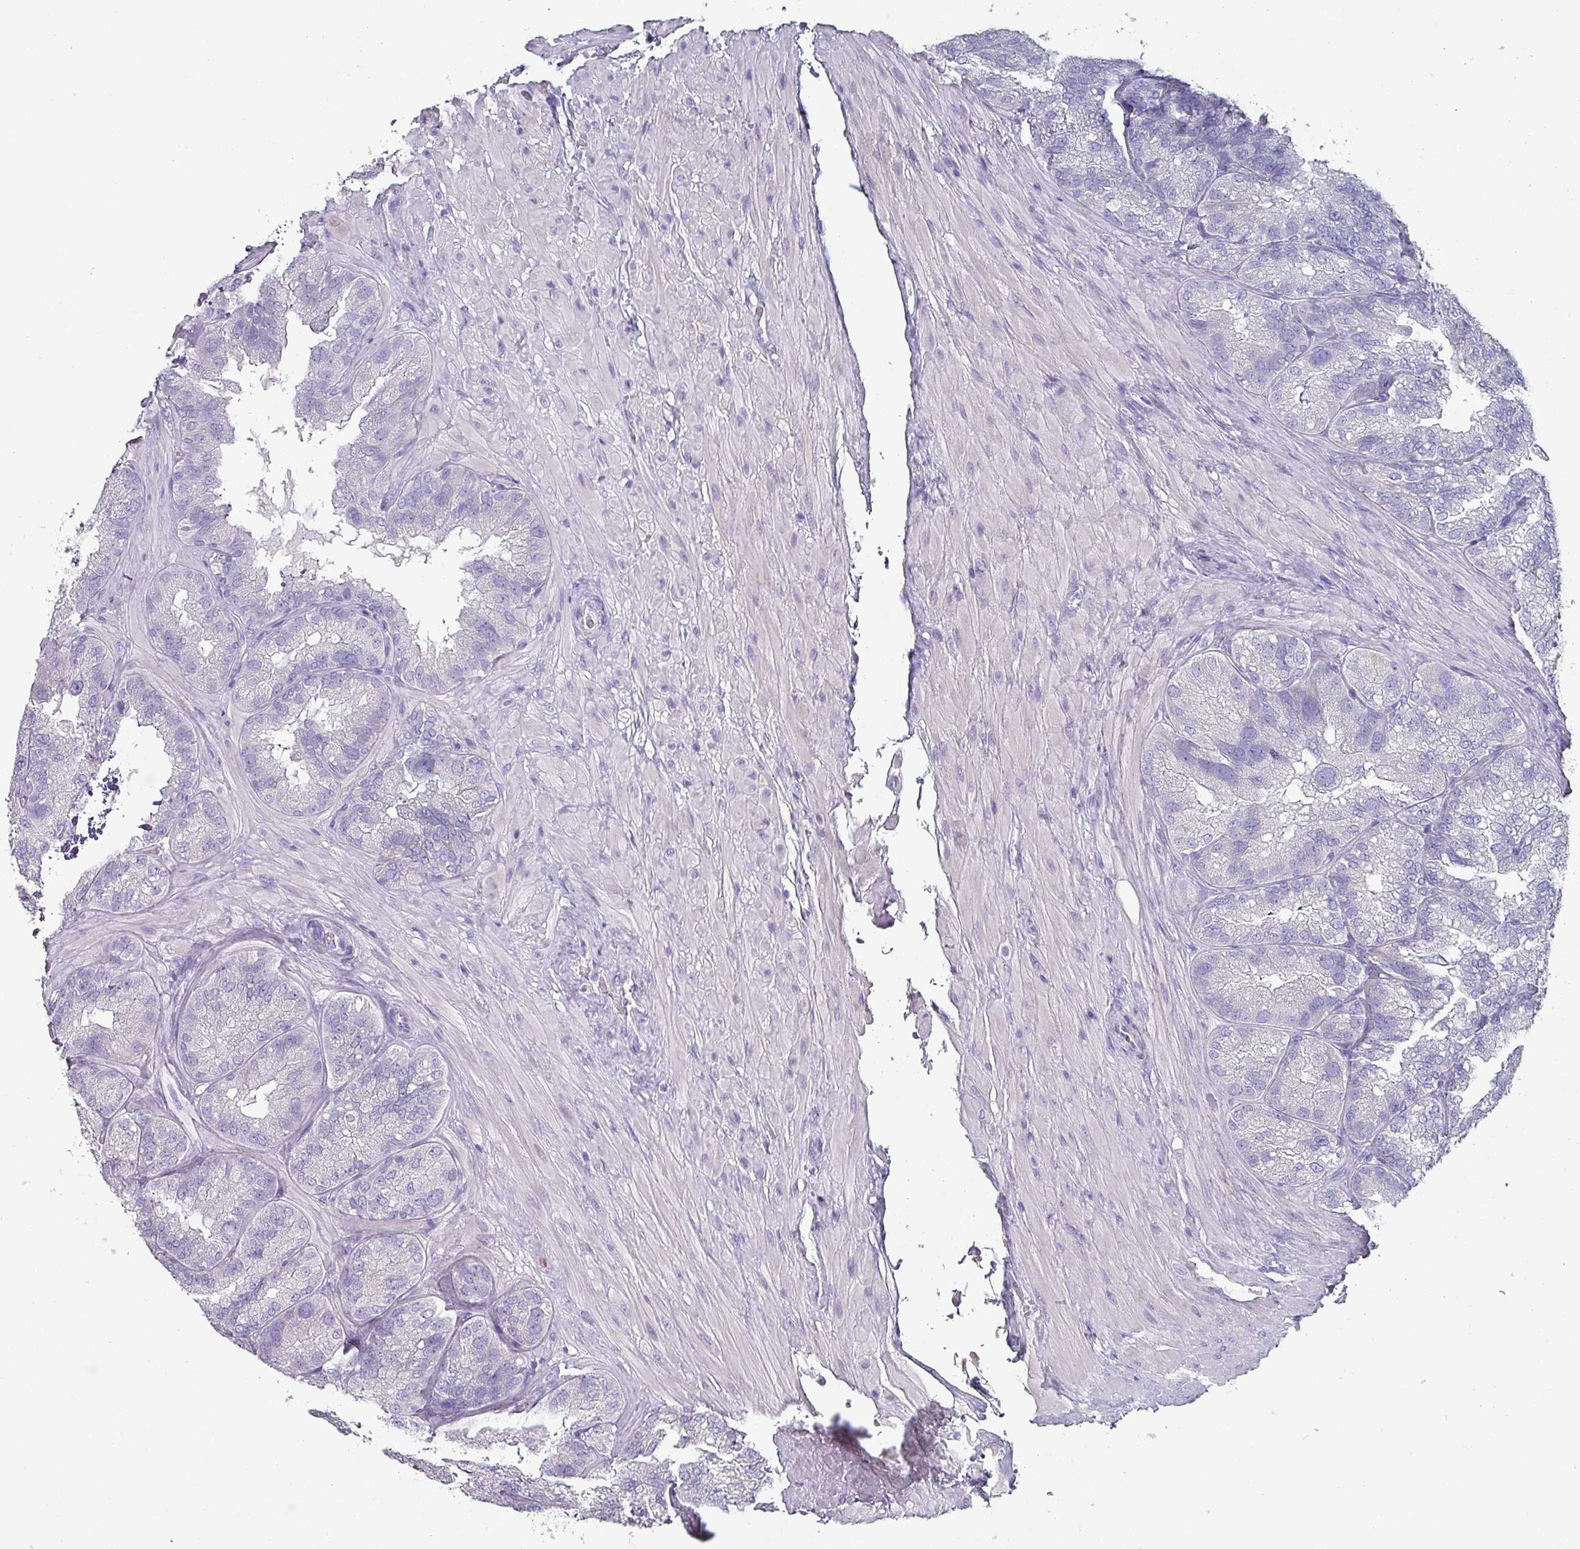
{"staining": {"intensity": "negative", "quantity": "none", "location": "none"}, "tissue": "seminal vesicle", "cell_type": "Glandular cells", "image_type": "normal", "snomed": [{"axis": "morphology", "description": "Normal tissue, NOS"}, {"axis": "topography", "description": "Seminal veicle"}], "caption": "This is a photomicrograph of IHC staining of unremarkable seminal vesicle, which shows no expression in glandular cells.", "gene": "INS", "patient": {"sex": "male", "age": 58}}